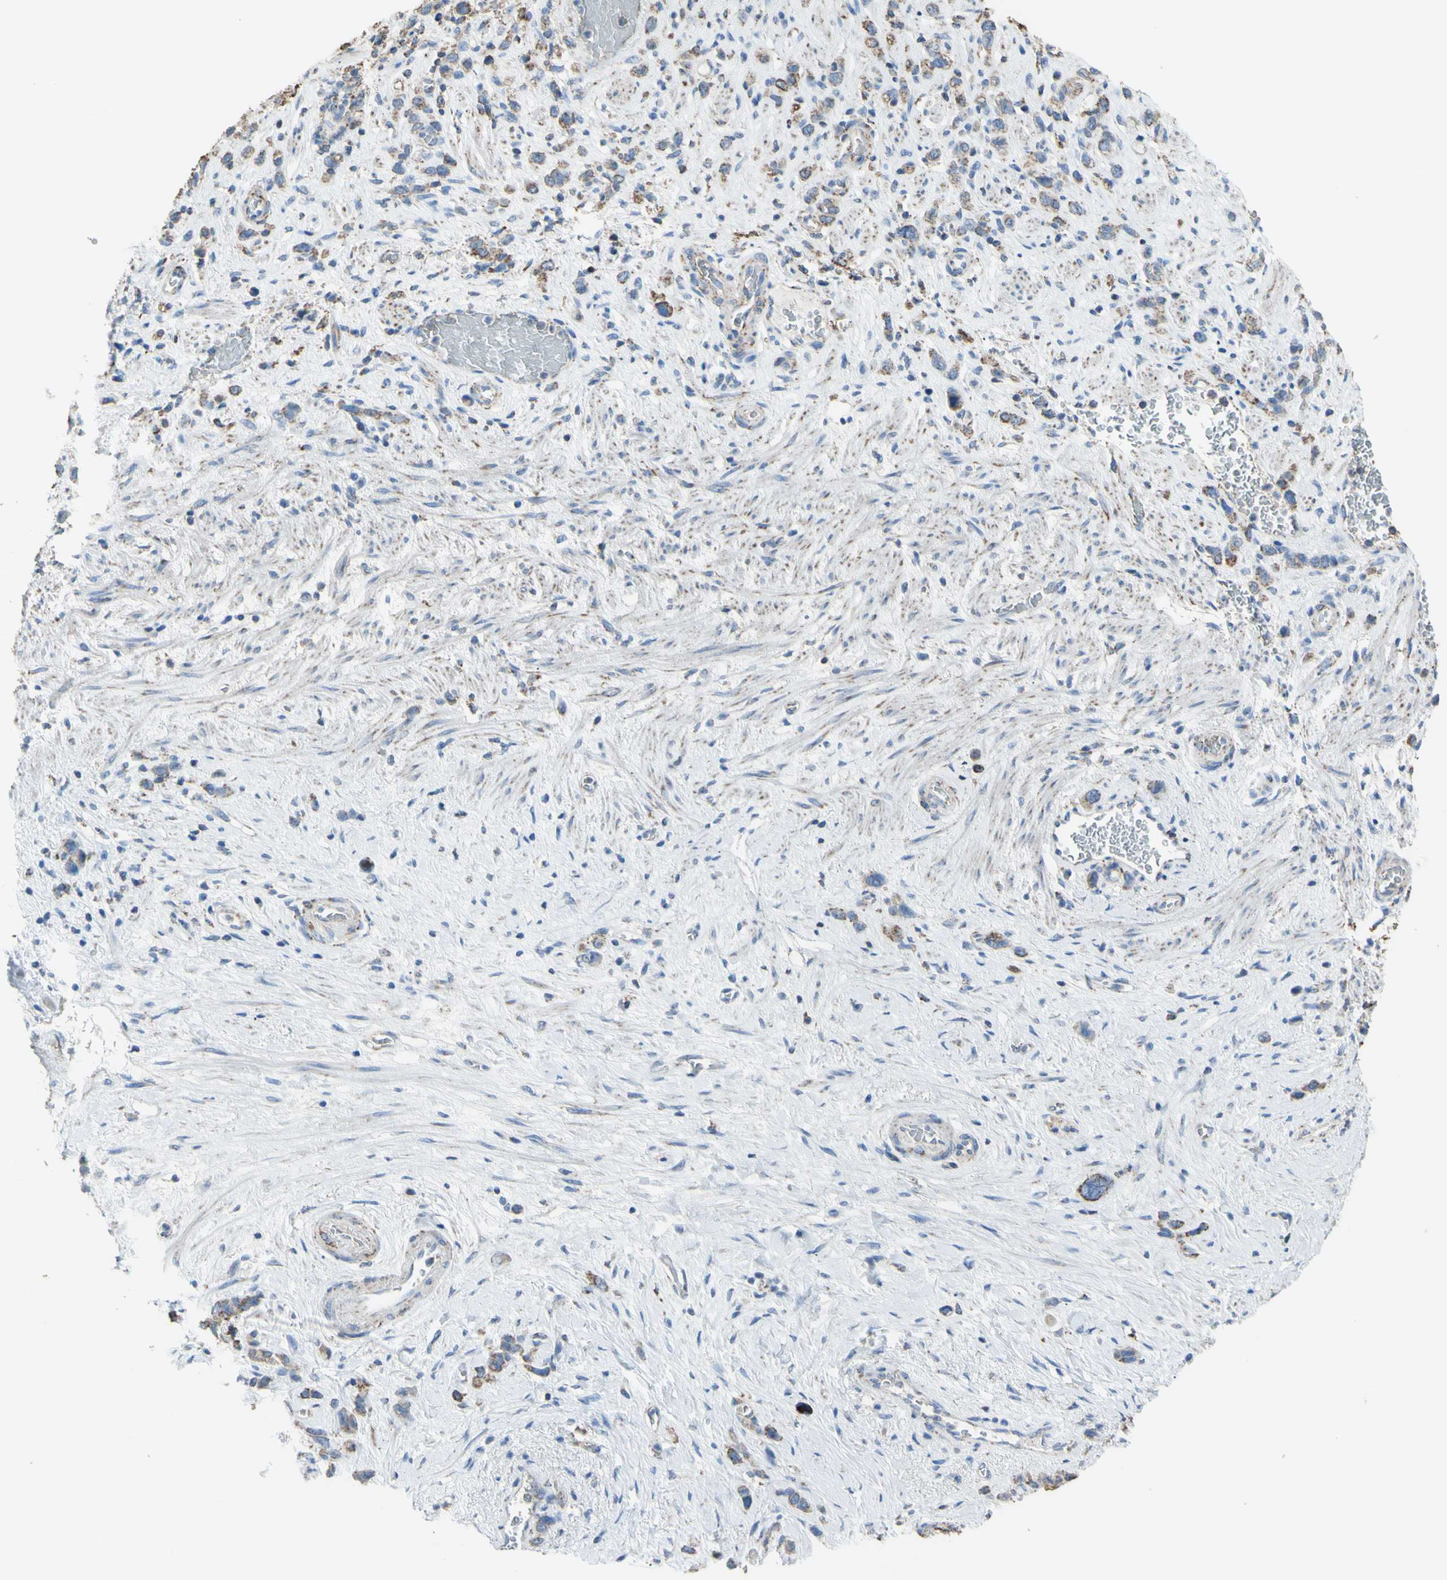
{"staining": {"intensity": "weak", "quantity": "25%-75%", "location": "cytoplasmic/membranous"}, "tissue": "stomach cancer", "cell_type": "Tumor cells", "image_type": "cancer", "snomed": [{"axis": "morphology", "description": "Adenocarcinoma, NOS"}, {"axis": "morphology", "description": "Adenocarcinoma, High grade"}, {"axis": "topography", "description": "Stomach, upper"}, {"axis": "topography", "description": "Stomach, lower"}], "caption": "Immunohistochemical staining of stomach cancer shows low levels of weak cytoplasmic/membranous protein positivity in approximately 25%-75% of tumor cells. (DAB (3,3'-diaminobenzidine) IHC with brightfield microscopy, high magnification).", "gene": "CMKLR2", "patient": {"sex": "female", "age": 65}}